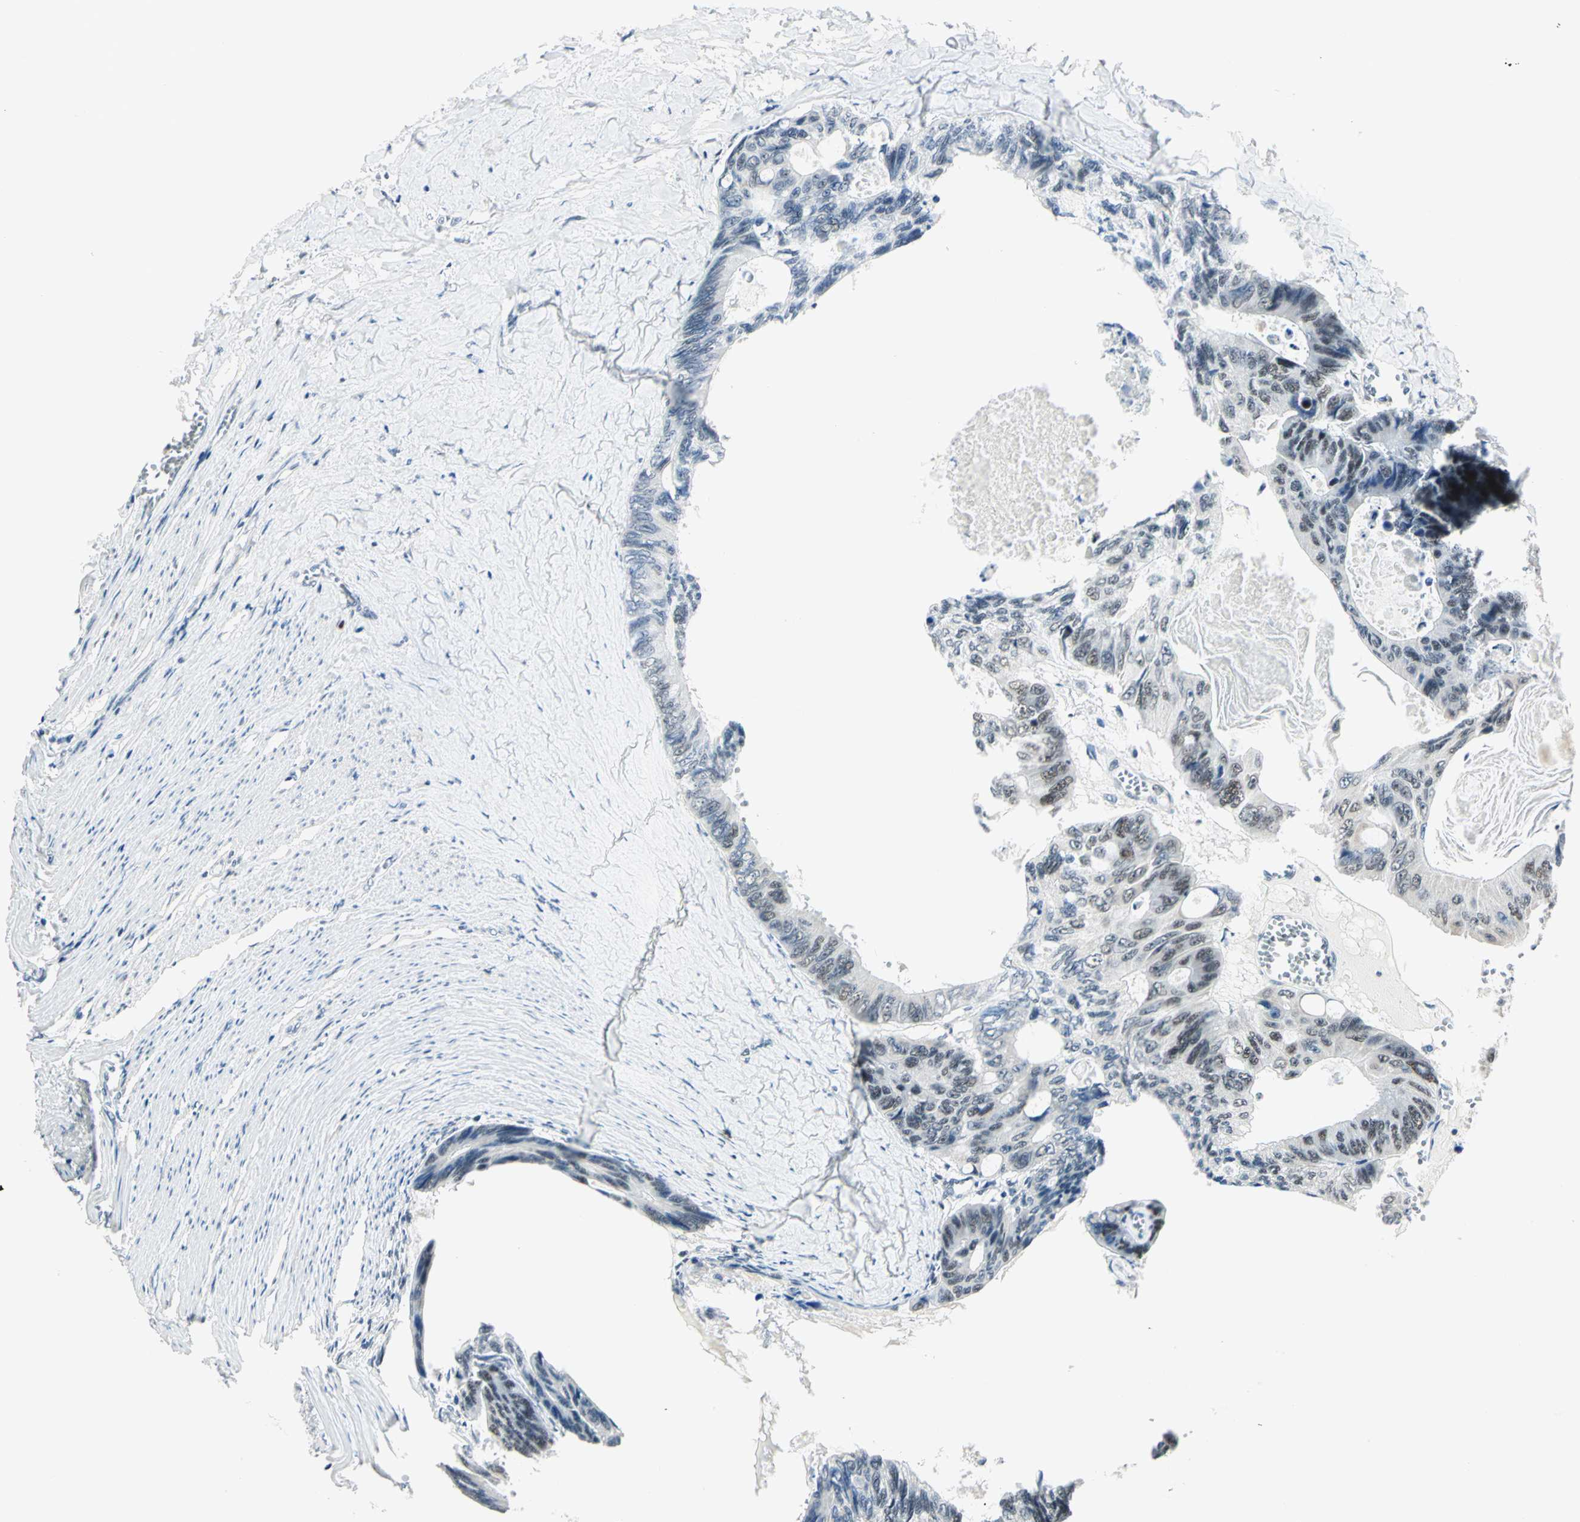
{"staining": {"intensity": "moderate", "quantity": "25%-75%", "location": "nuclear"}, "tissue": "colorectal cancer", "cell_type": "Tumor cells", "image_type": "cancer", "snomed": [{"axis": "morphology", "description": "Adenocarcinoma, NOS"}, {"axis": "topography", "description": "Colon"}], "caption": "This photomicrograph reveals immunohistochemistry (IHC) staining of human colorectal adenocarcinoma, with medium moderate nuclear staining in about 25%-75% of tumor cells.", "gene": "CCNT1", "patient": {"sex": "female", "age": 55}}